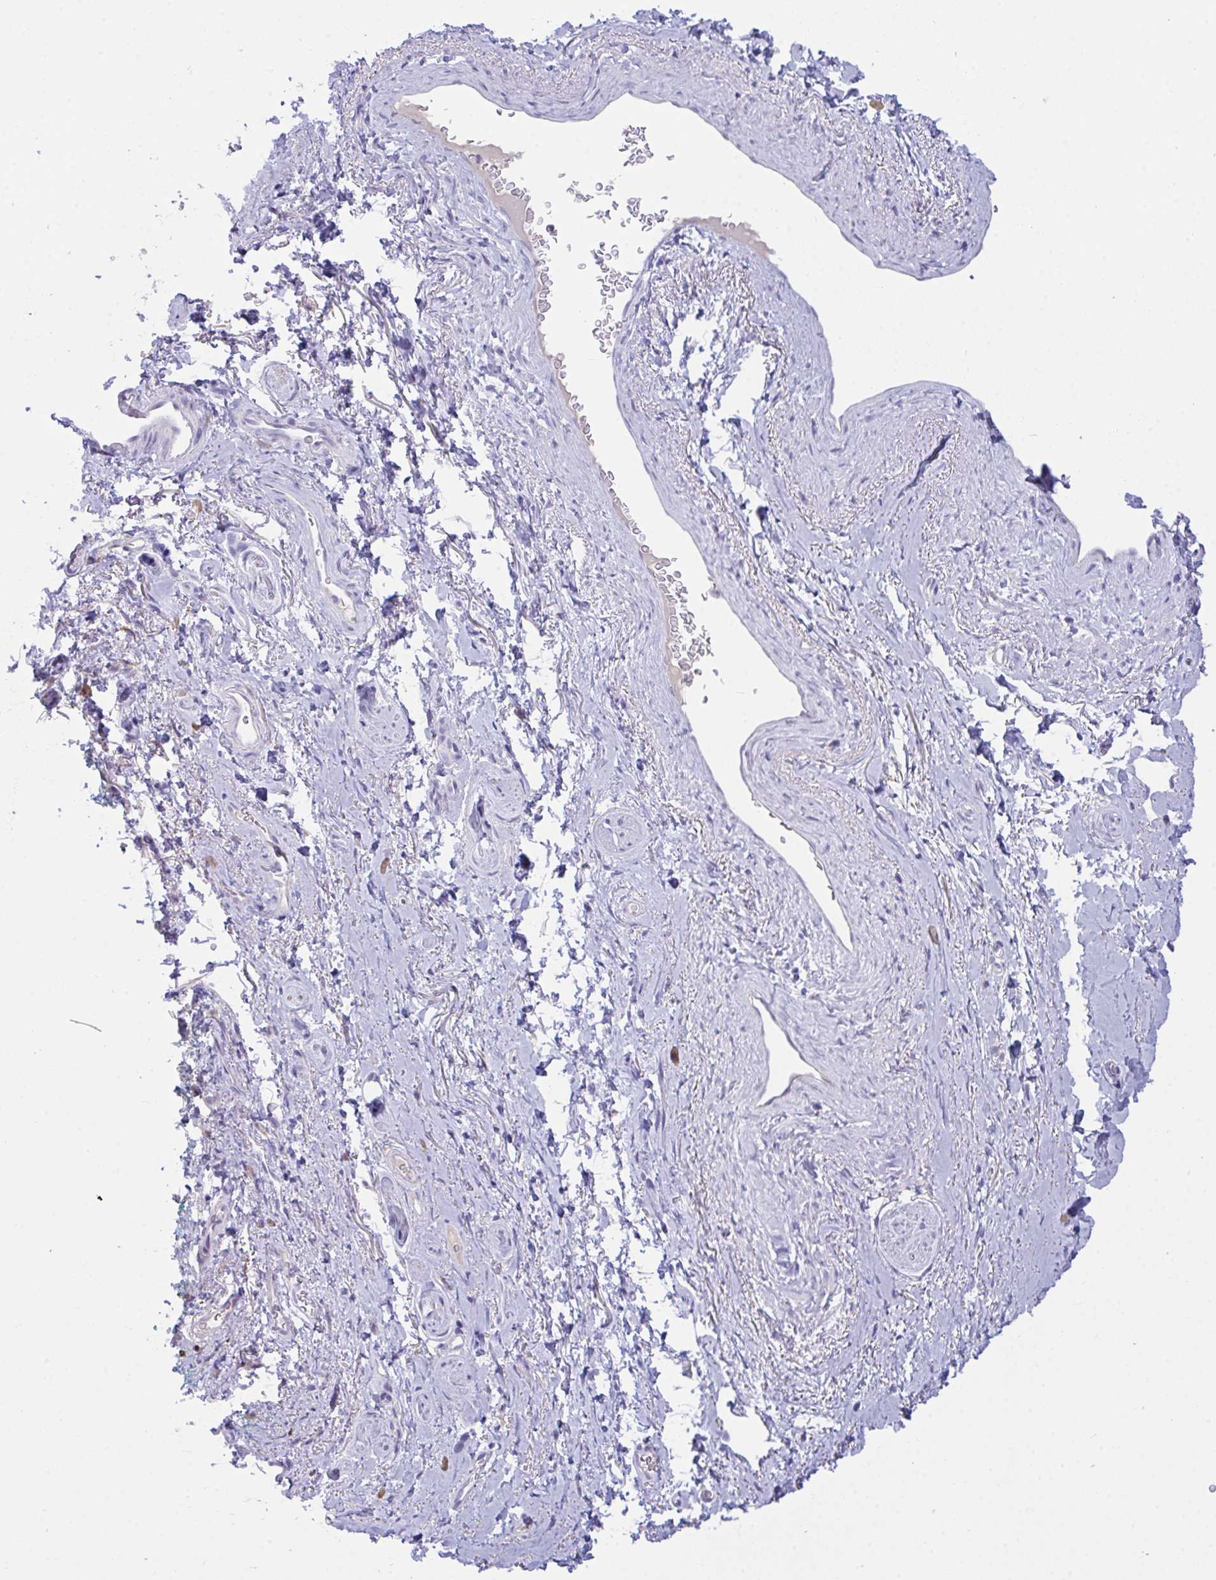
{"staining": {"intensity": "negative", "quantity": "none", "location": "none"}, "tissue": "adipose tissue", "cell_type": "Adipocytes", "image_type": "normal", "snomed": [{"axis": "morphology", "description": "Normal tissue, NOS"}, {"axis": "topography", "description": "Vulva"}, {"axis": "topography", "description": "Peripheral nerve tissue"}], "caption": "Immunohistochemical staining of unremarkable human adipose tissue demonstrates no significant expression in adipocytes.", "gene": "SEMA6B", "patient": {"sex": "female", "age": 66}}